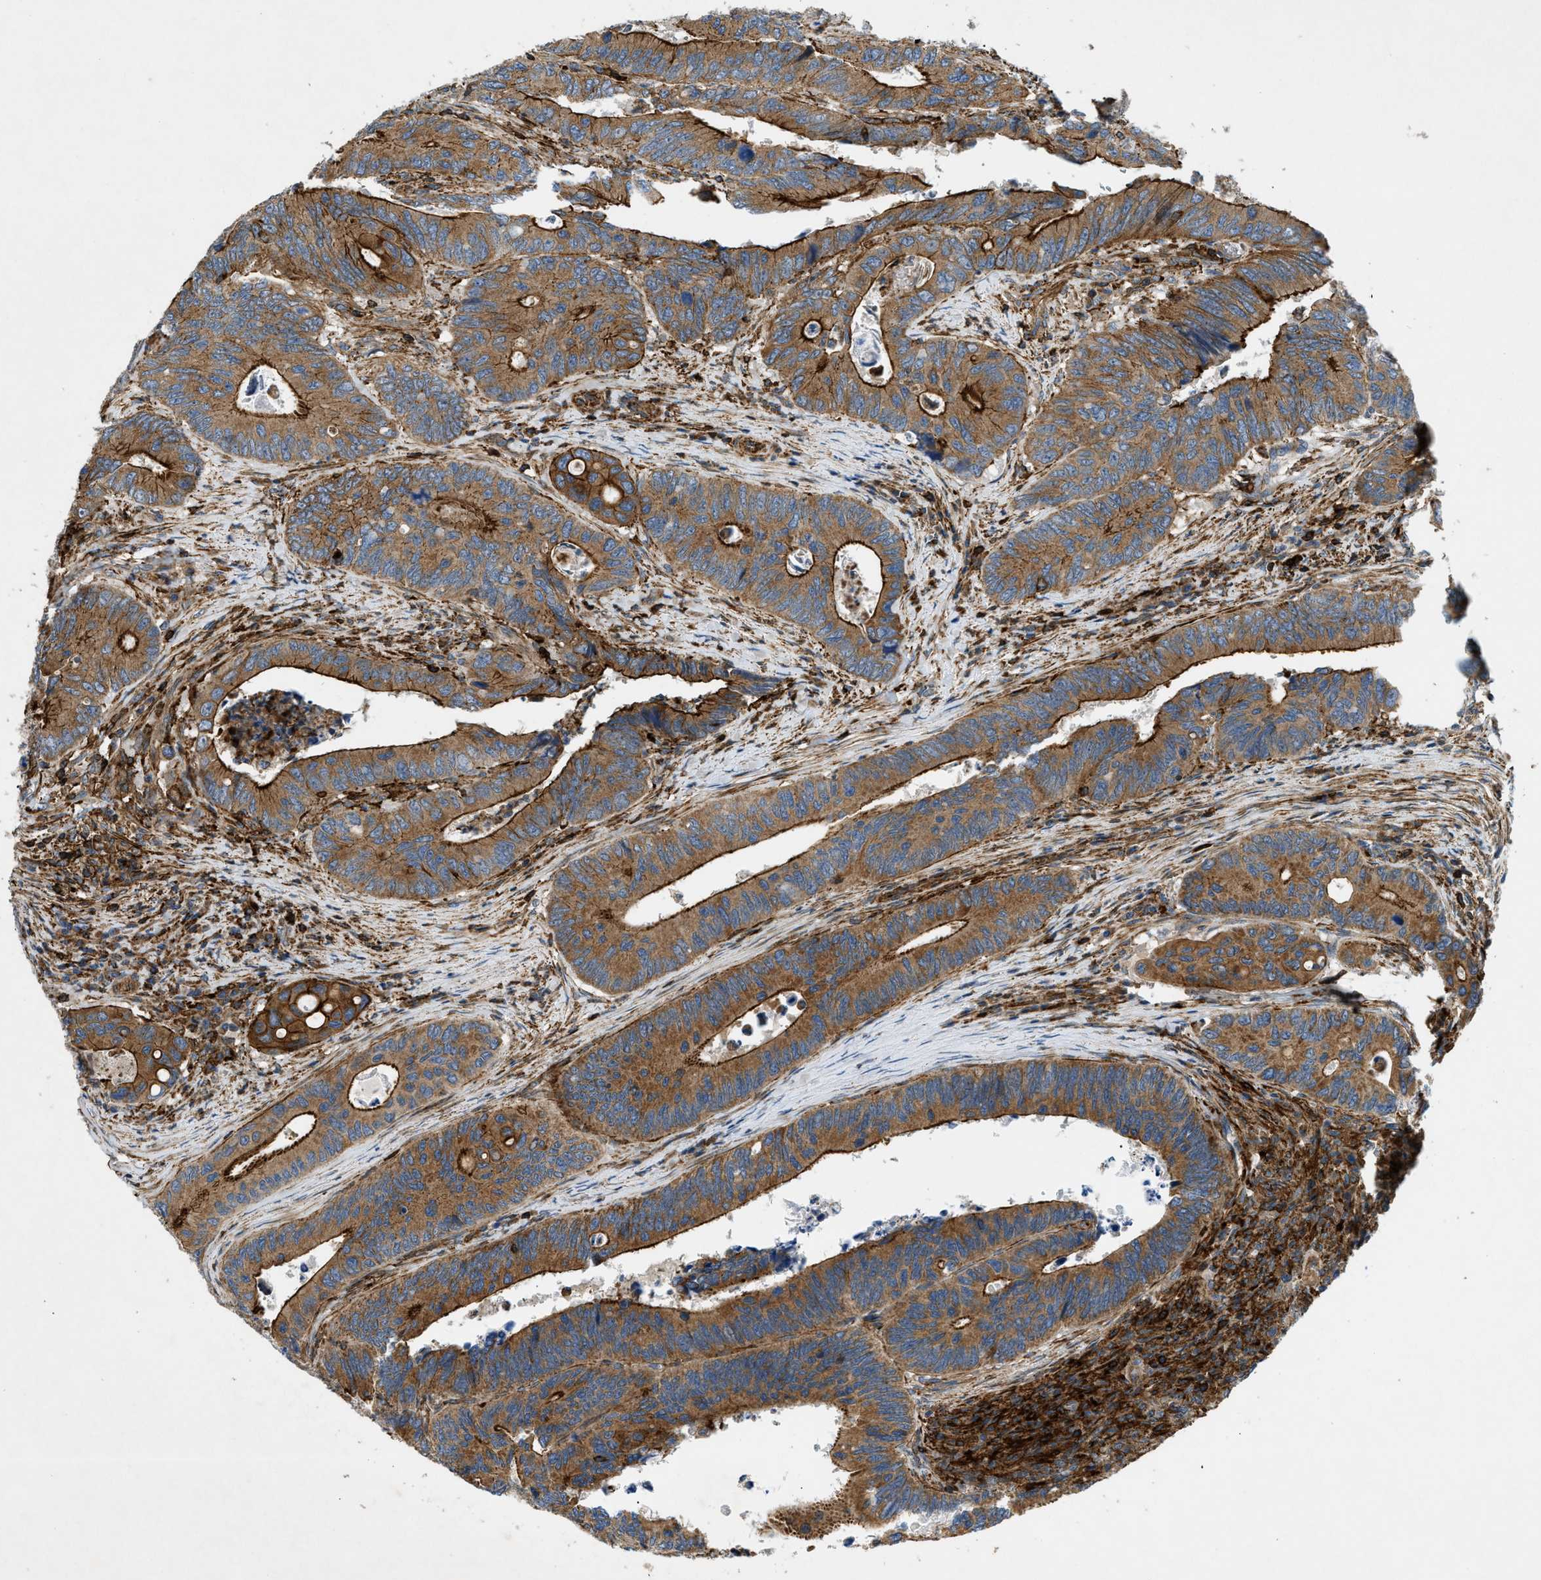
{"staining": {"intensity": "moderate", "quantity": ">75%", "location": "cytoplasmic/membranous"}, "tissue": "colorectal cancer", "cell_type": "Tumor cells", "image_type": "cancer", "snomed": [{"axis": "morphology", "description": "Inflammation, NOS"}, {"axis": "morphology", "description": "Adenocarcinoma, NOS"}, {"axis": "topography", "description": "Colon"}], "caption": "Colorectal cancer stained with a brown dye exhibits moderate cytoplasmic/membranous positive expression in about >75% of tumor cells.", "gene": "DHODH", "patient": {"sex": "male", "age": 72}}